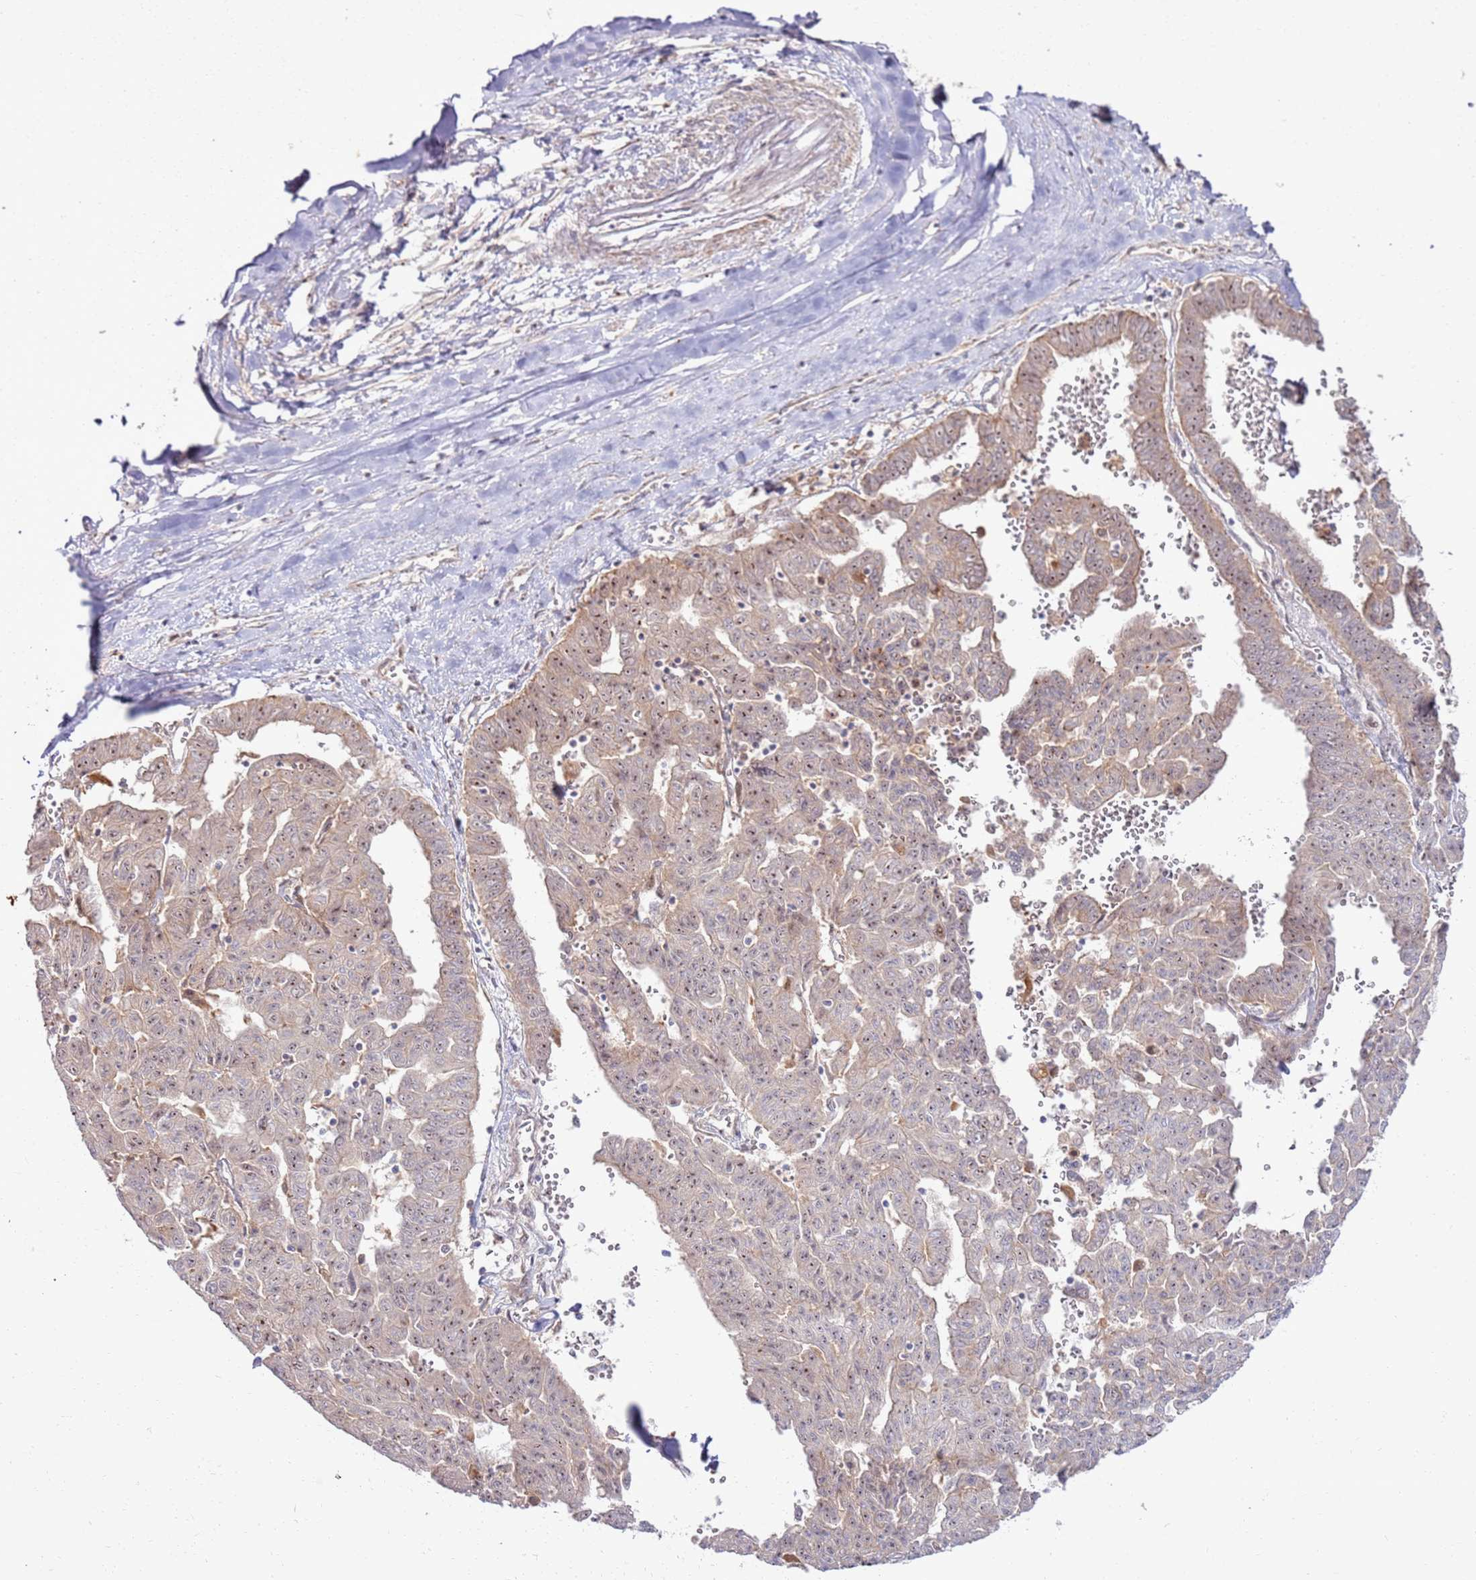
{"staining": {"intensity": "moderate", "quantity": "25%-75%", "location": "cytoplasmic/membranous,nuclear"}, "tissue": "liver cancer", "cell_type": "Tumor cells", "image_type": "cancer", "snomed": [{"axis": "morphology", "description": "Cholangiocarcinoma"}, {"axis": "topography", "description": "Liver"}], "caption": "About 25%-75% of tumor cells in human liver cholangiocarcinoma reveal moderate cytoplasmic/membranous and nuclear protein staining as visualized by brown immunohistochemical staining.", "gene": "CNPY1", "patient": {"sex": "female", "age": 77}}